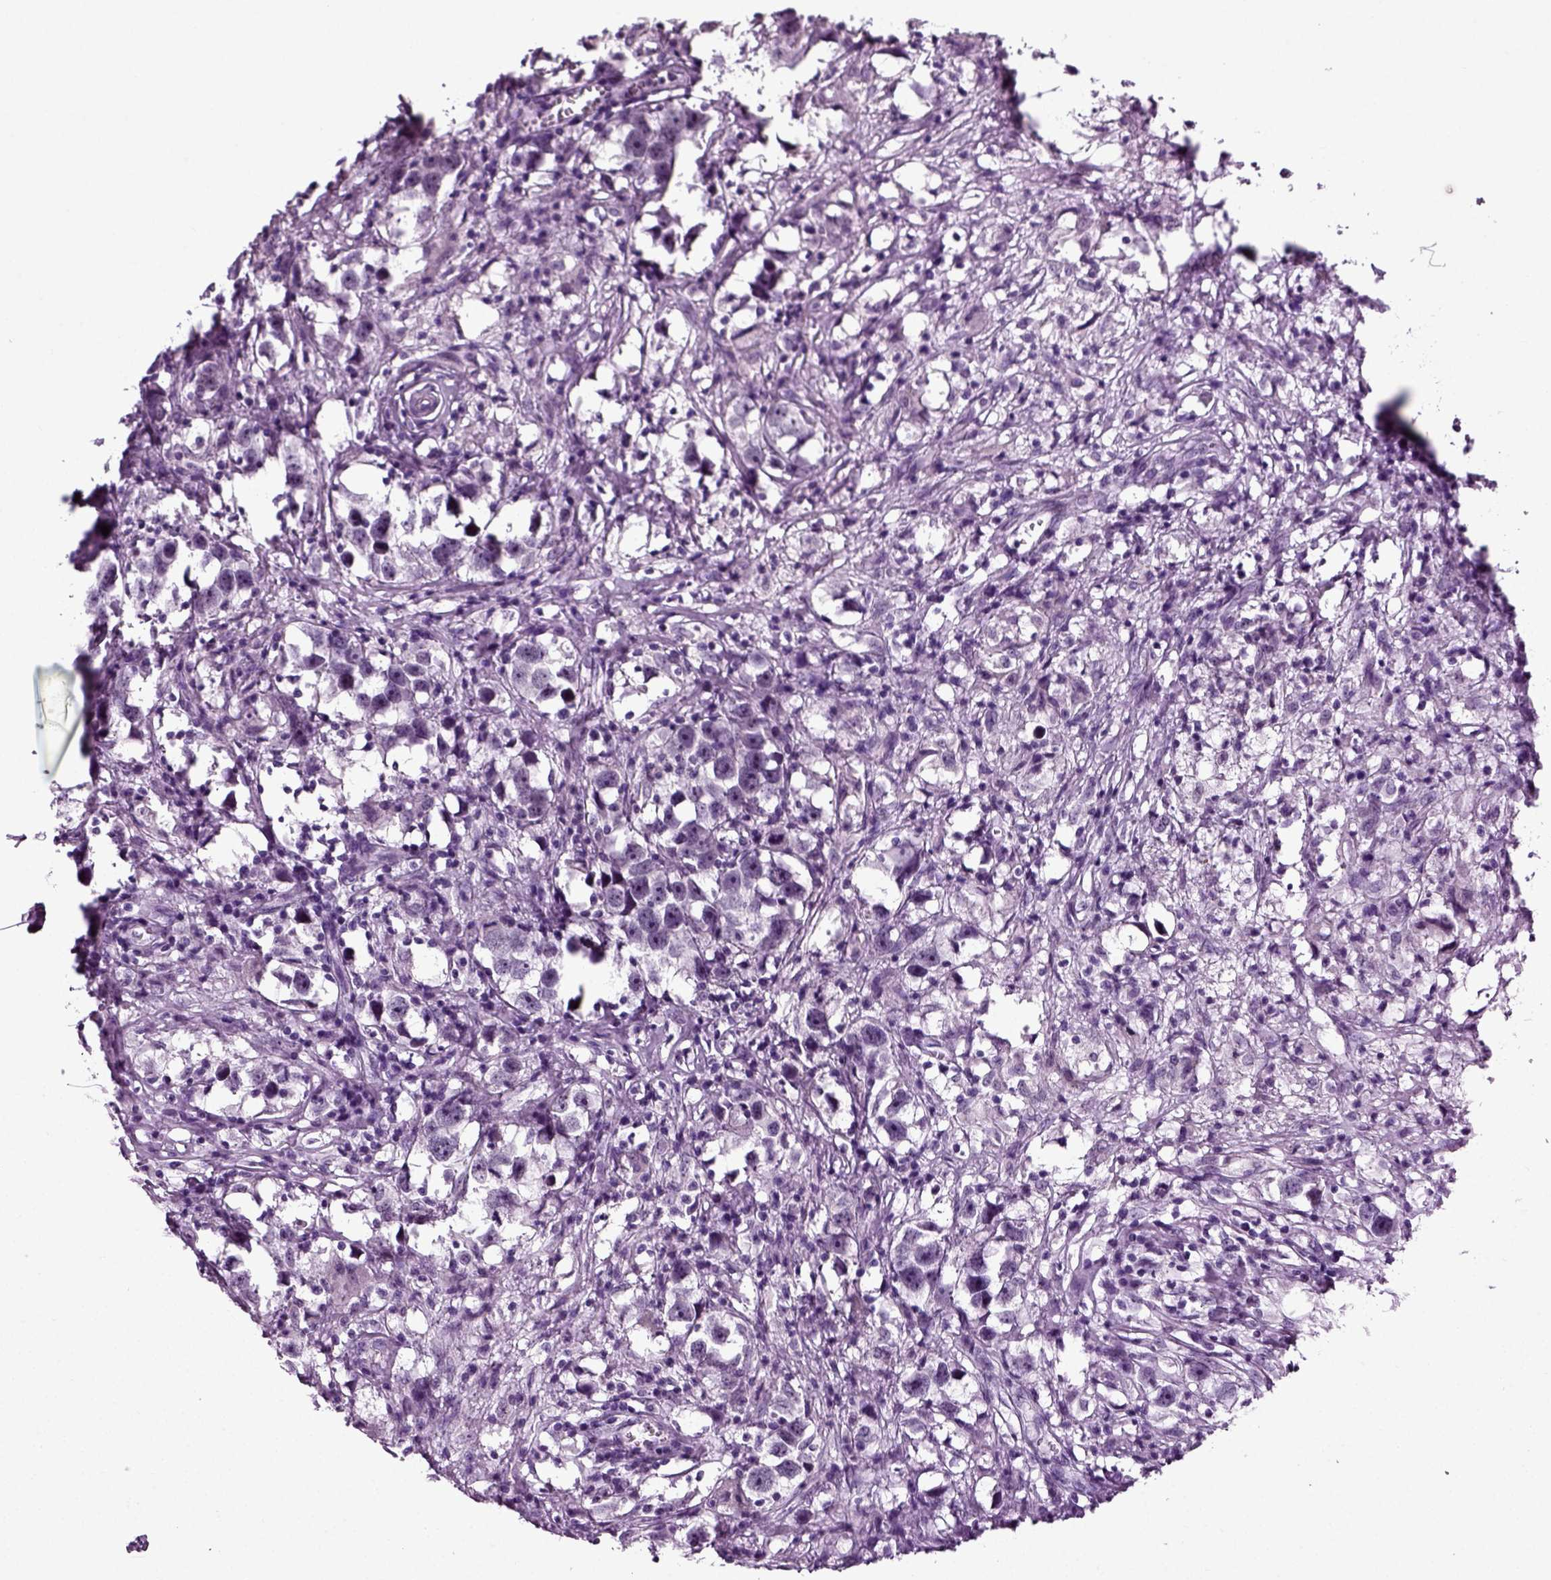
{"staining": {"intensity": "negative", "quantity": "none", "location": "none"}, "tissue": "testis cancer", "cell_type": "Tumor cells", "image_type": "cancer", "snomed": [{"axis": "morphology", "description": "Seminoma, NOS"}, {"axis": "topography", "description": "Testis"}], "caption": "A micrograph of human testis seminoma is negative for staining in tumor cells.", "gene": "SPATA17", "patient": {"sex": "male", "age": 49}}